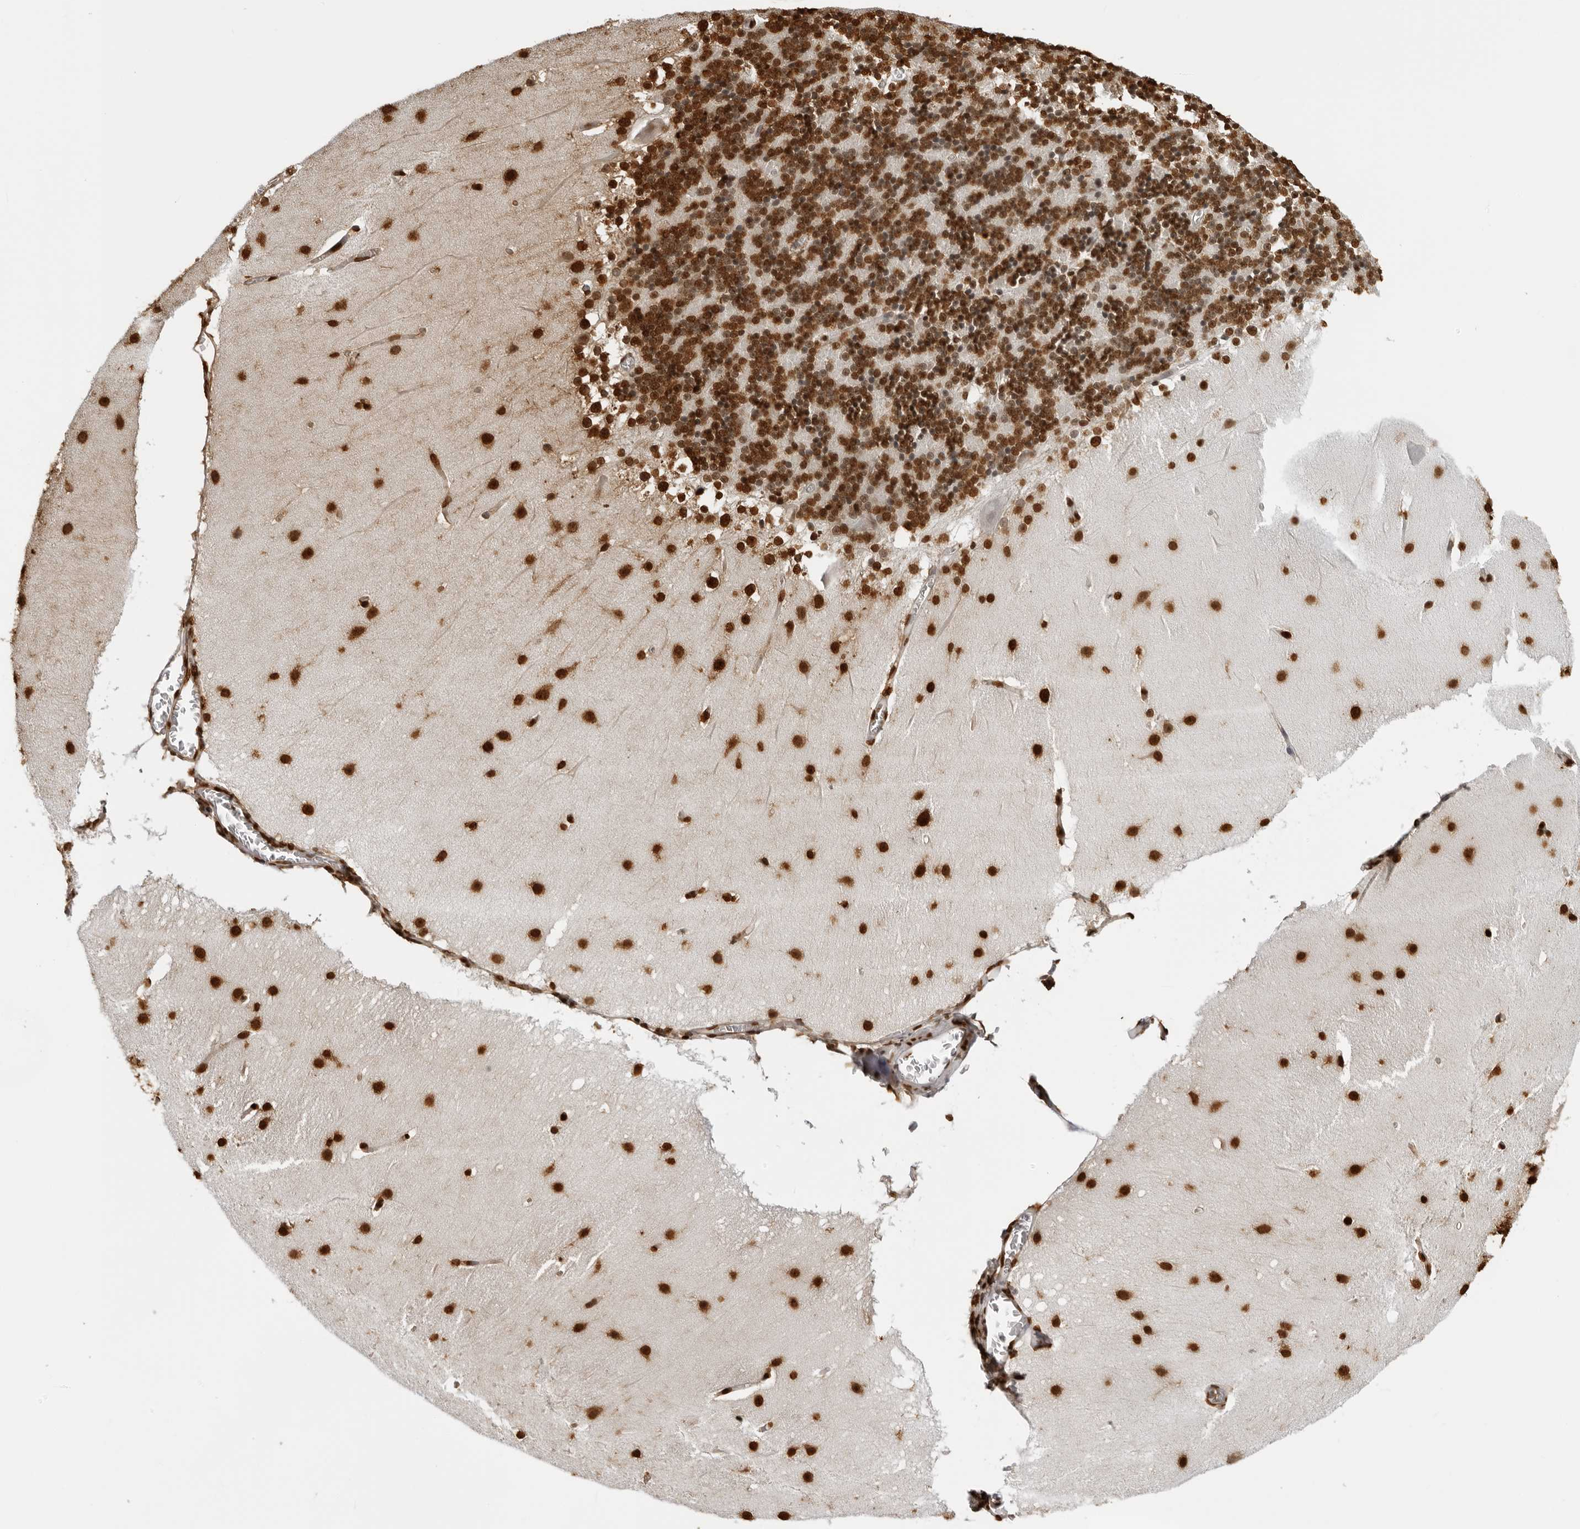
{"staining": {"intensity": "strong", "quantity": ">75%", "location": "nuclear"}, "tissue": "cerebellum", "cell_type": "Cells in granular layer", "image_type": "normal", "snomed": [{"axis": "morphology", "description": "Normal tissue, NOS"}, {"axis": "topography", "description": "Cerebellum"}], "caption": "The micrograph exhibits staining of unremarkable cerebellum, revealing strong nuclear protein positivity (brown color) within cells in granular layer.", "gene": "ZFP91", "patient": {"sex": "female", "age": 19}}